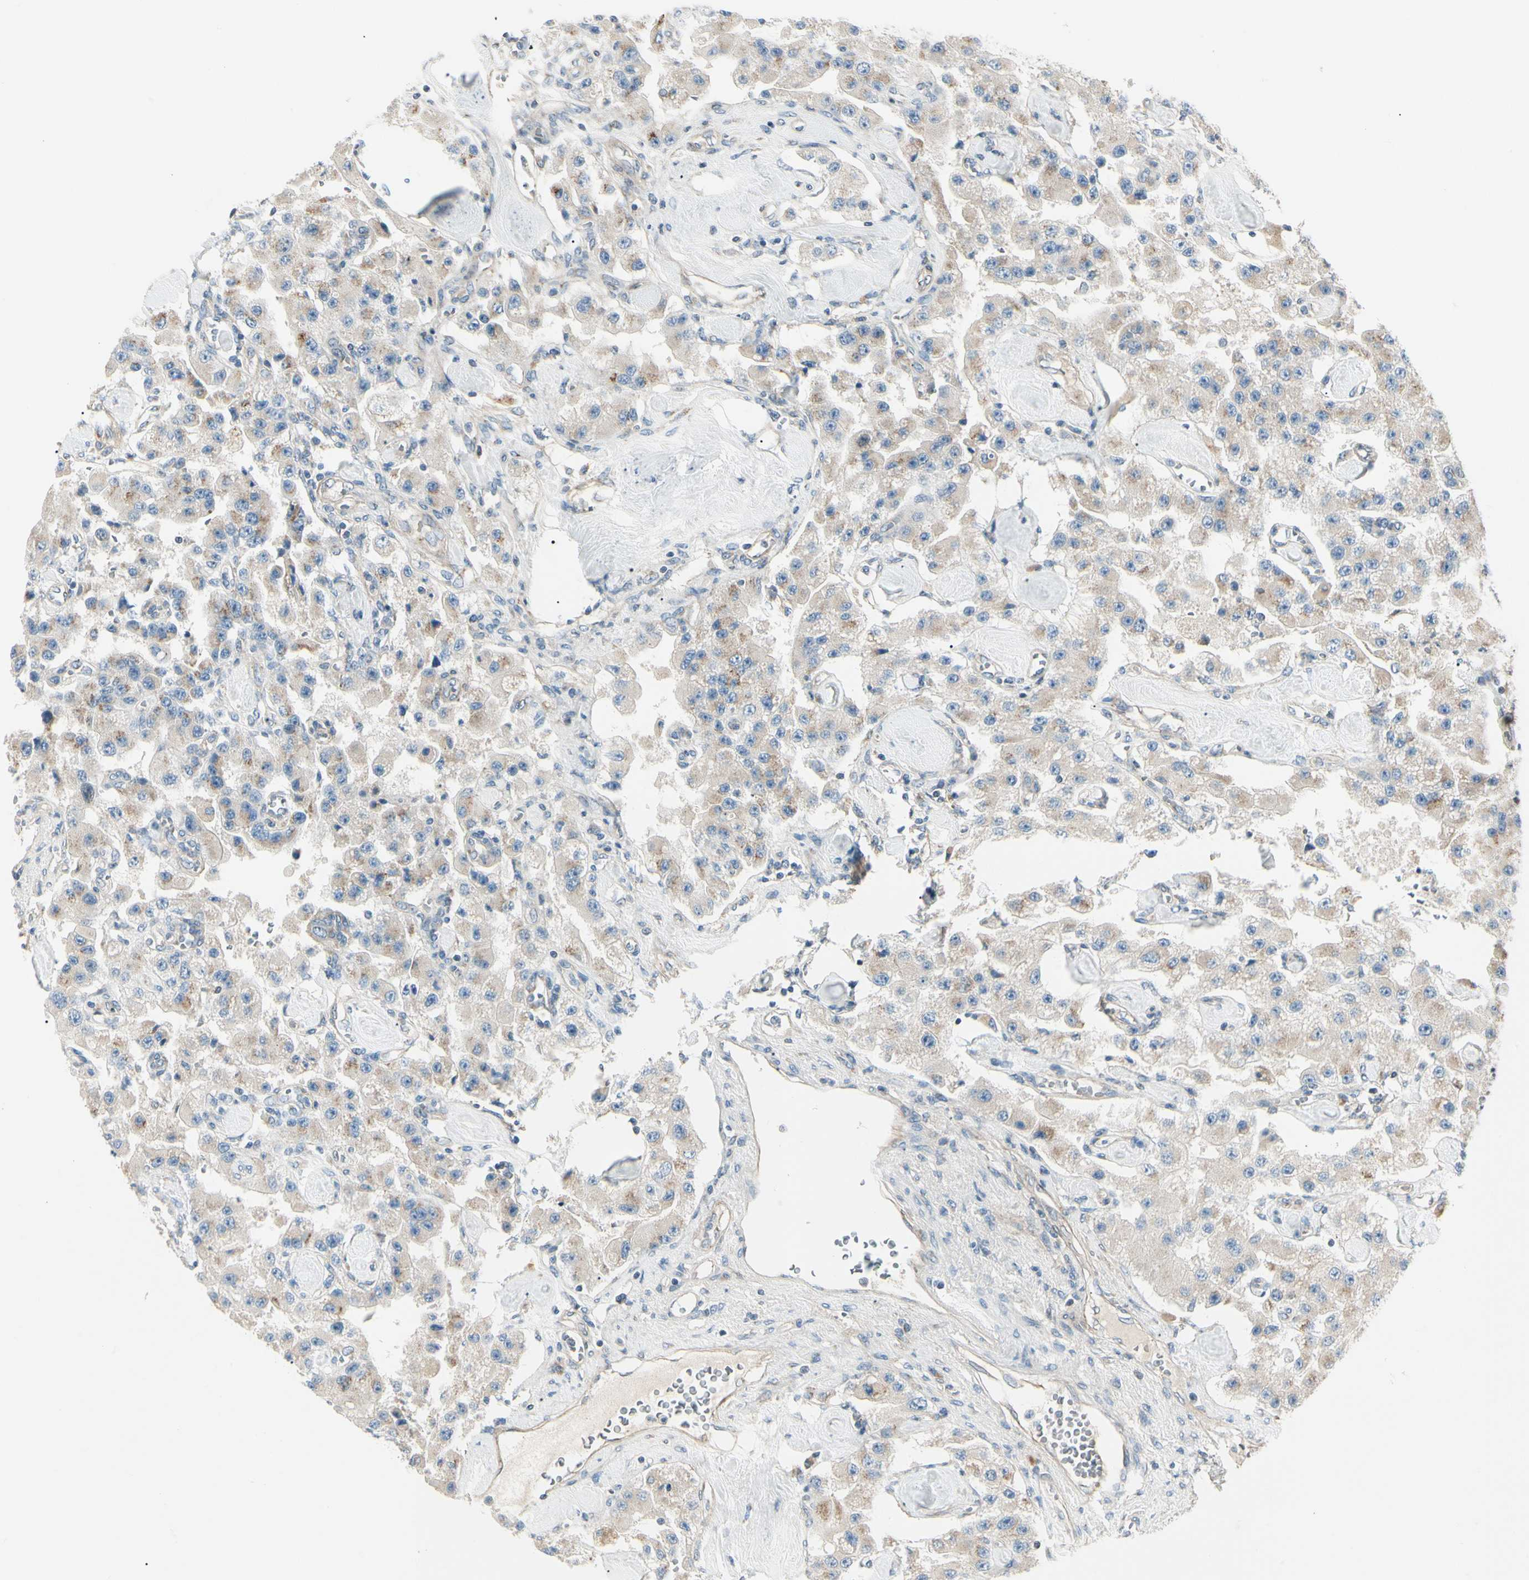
{"staining": {"intensity": "weak", "quantity": "25%-75%", "location": "cytoplasmic/membranous"}, "tissue": "carcinoid", "cell_type": "Tumor cells", "image_type": "cancer", "snomed": [{"axis": "morphology", "description": "Carcinoid, malignant, NOS"}, {"axis": "topography", "description": "Pancreas"}], "caption": "Immunohistochemistry (IHC) (DAB) staining of malignant carcinoid reveals weak cytoplasmic/membranous protein positivity in about 25%-75% of tumor cells.", "gene": "ABCA3", "patient": {"sex": "male", "age": 41}}